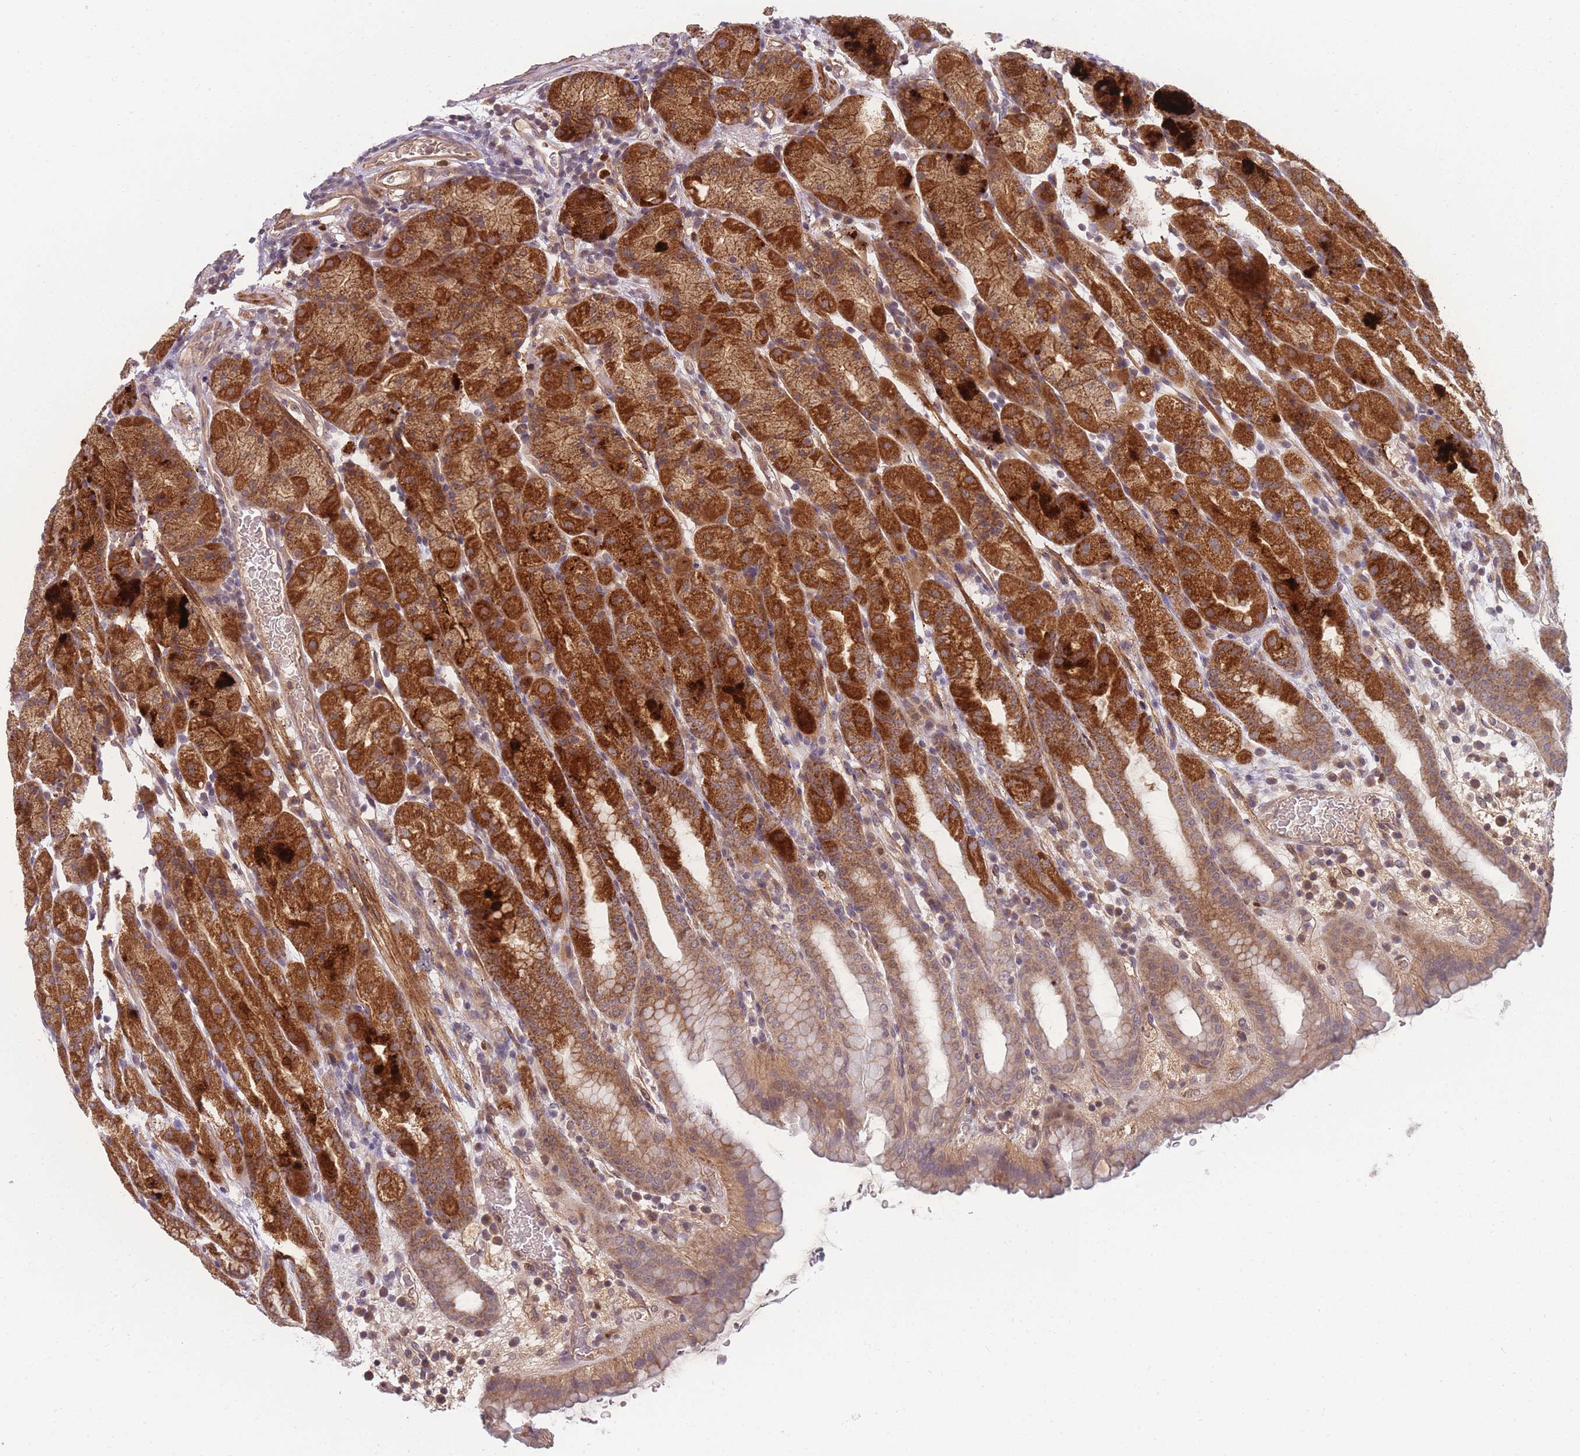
{"staining": {"intensity": "strong", "quantity": ">75%", "location": "cytoplasmic/membranous"}, "tissue": "stomach", "cell_type": "Glandular cells", "image_type": "normal", "snomed": [{"axis": "morphology", "description": "Normal tissue, NOS"}, {"axis": "topography", "description": "Stomach, upper"}], "caption": "Human stomach stained with a brown dye exhibits strong cytoplasmic/membranous positive staining in about >75% of glandular cells.", "gene": "FAM153A", "patient": {"sex": "male", "age": 68}}